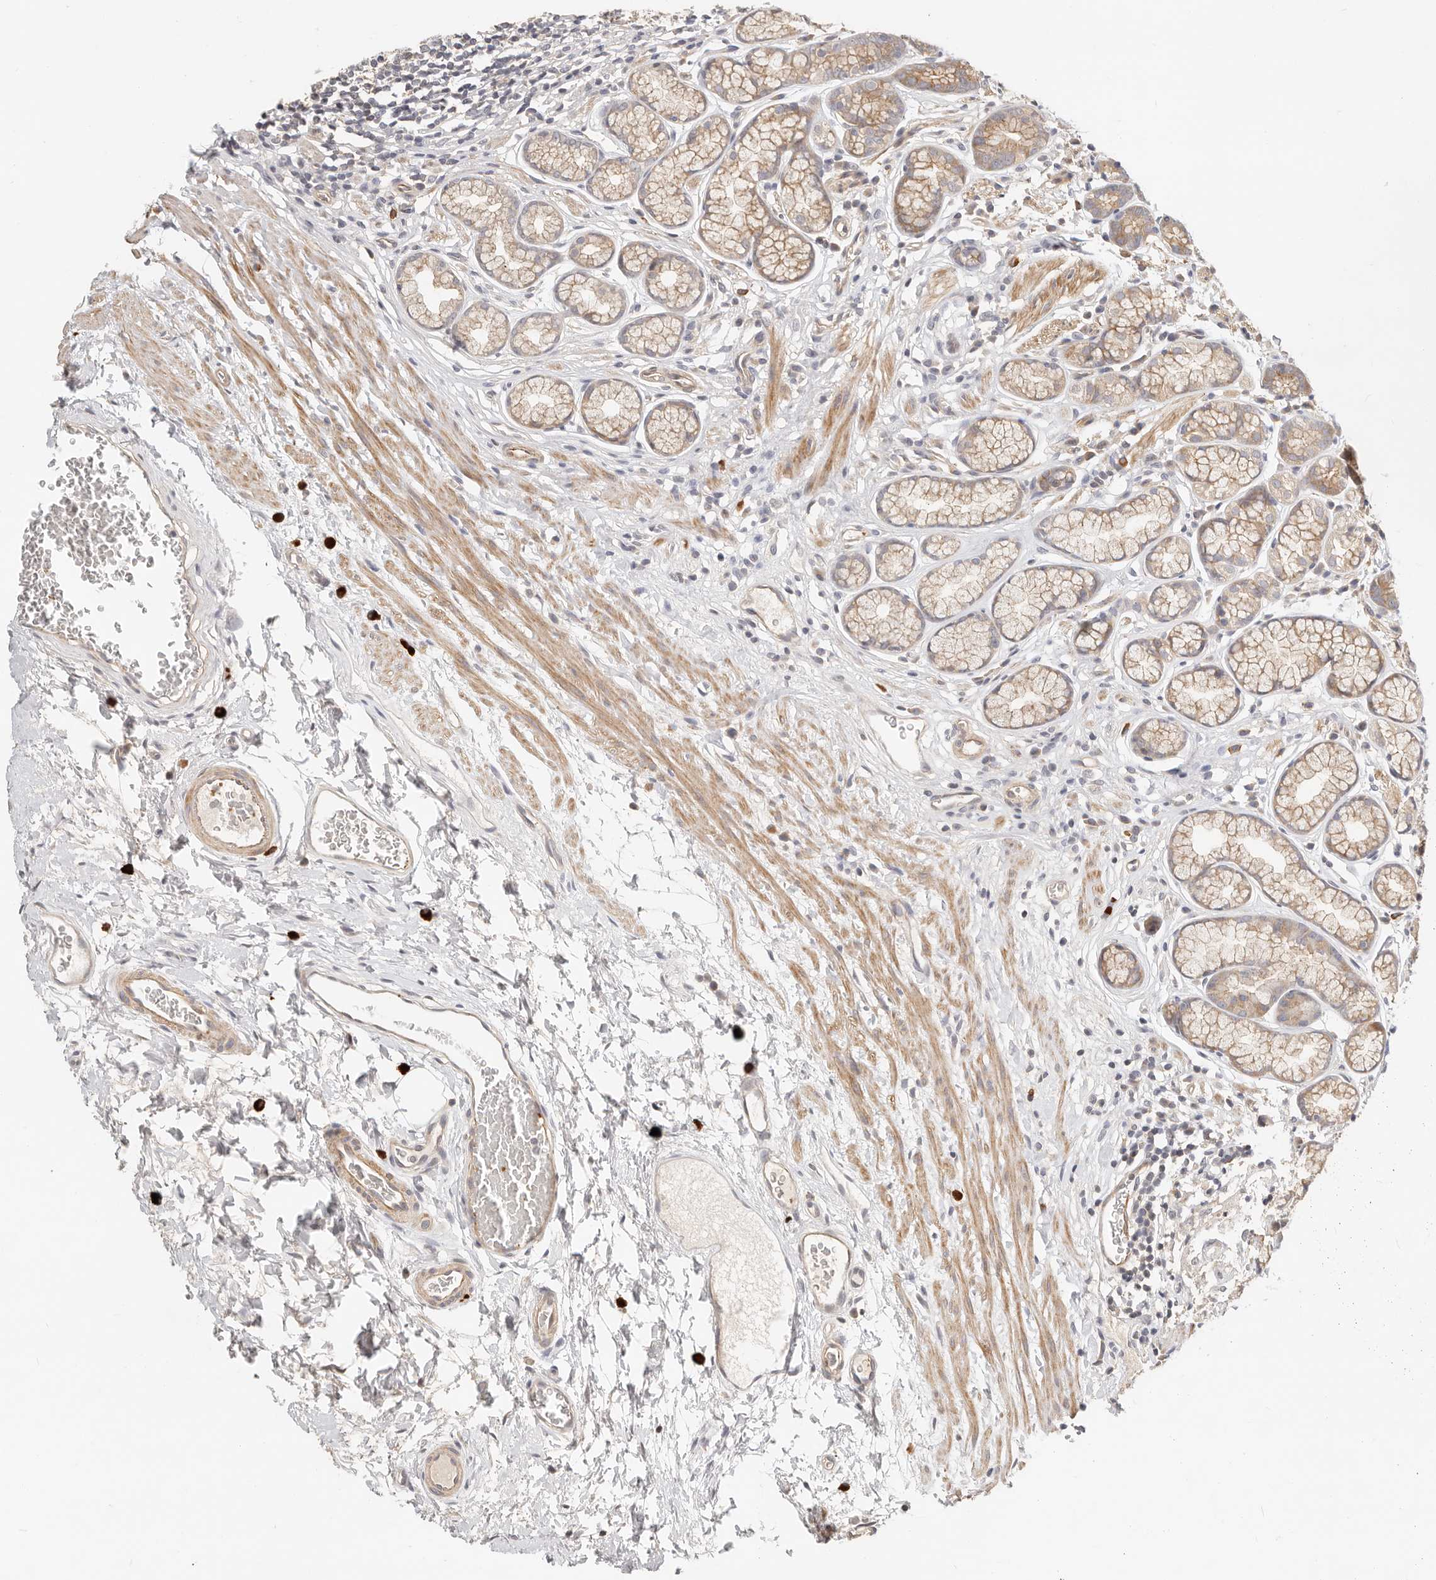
{"staining": {"intensity": "weak", "quantity": ">75%", "location": "cytoplasmic/membranous"}, "tissue": "stomach", "cell_type": "Glandular cells", "image_type": "normal", "snomed": [{"axis": "morphology", "description": "Normal tissue, NOS"}, {"axis": "topography", "description": "Stomach"}], "caption": "Immunohistochemistry of benign stomach shows low levels of weak cytoplasmic/membranous expression in approximately >75% of glandular cells. The staining was performed using DAB (3,3'-diaminobenzidine) to visualize the protein expression in brown, while the nuclei were stained in blue with hematoxylin (Magnification: 20x).", "gene": "ZRANB1", "patient": {"sex": "male", "age": 42}}